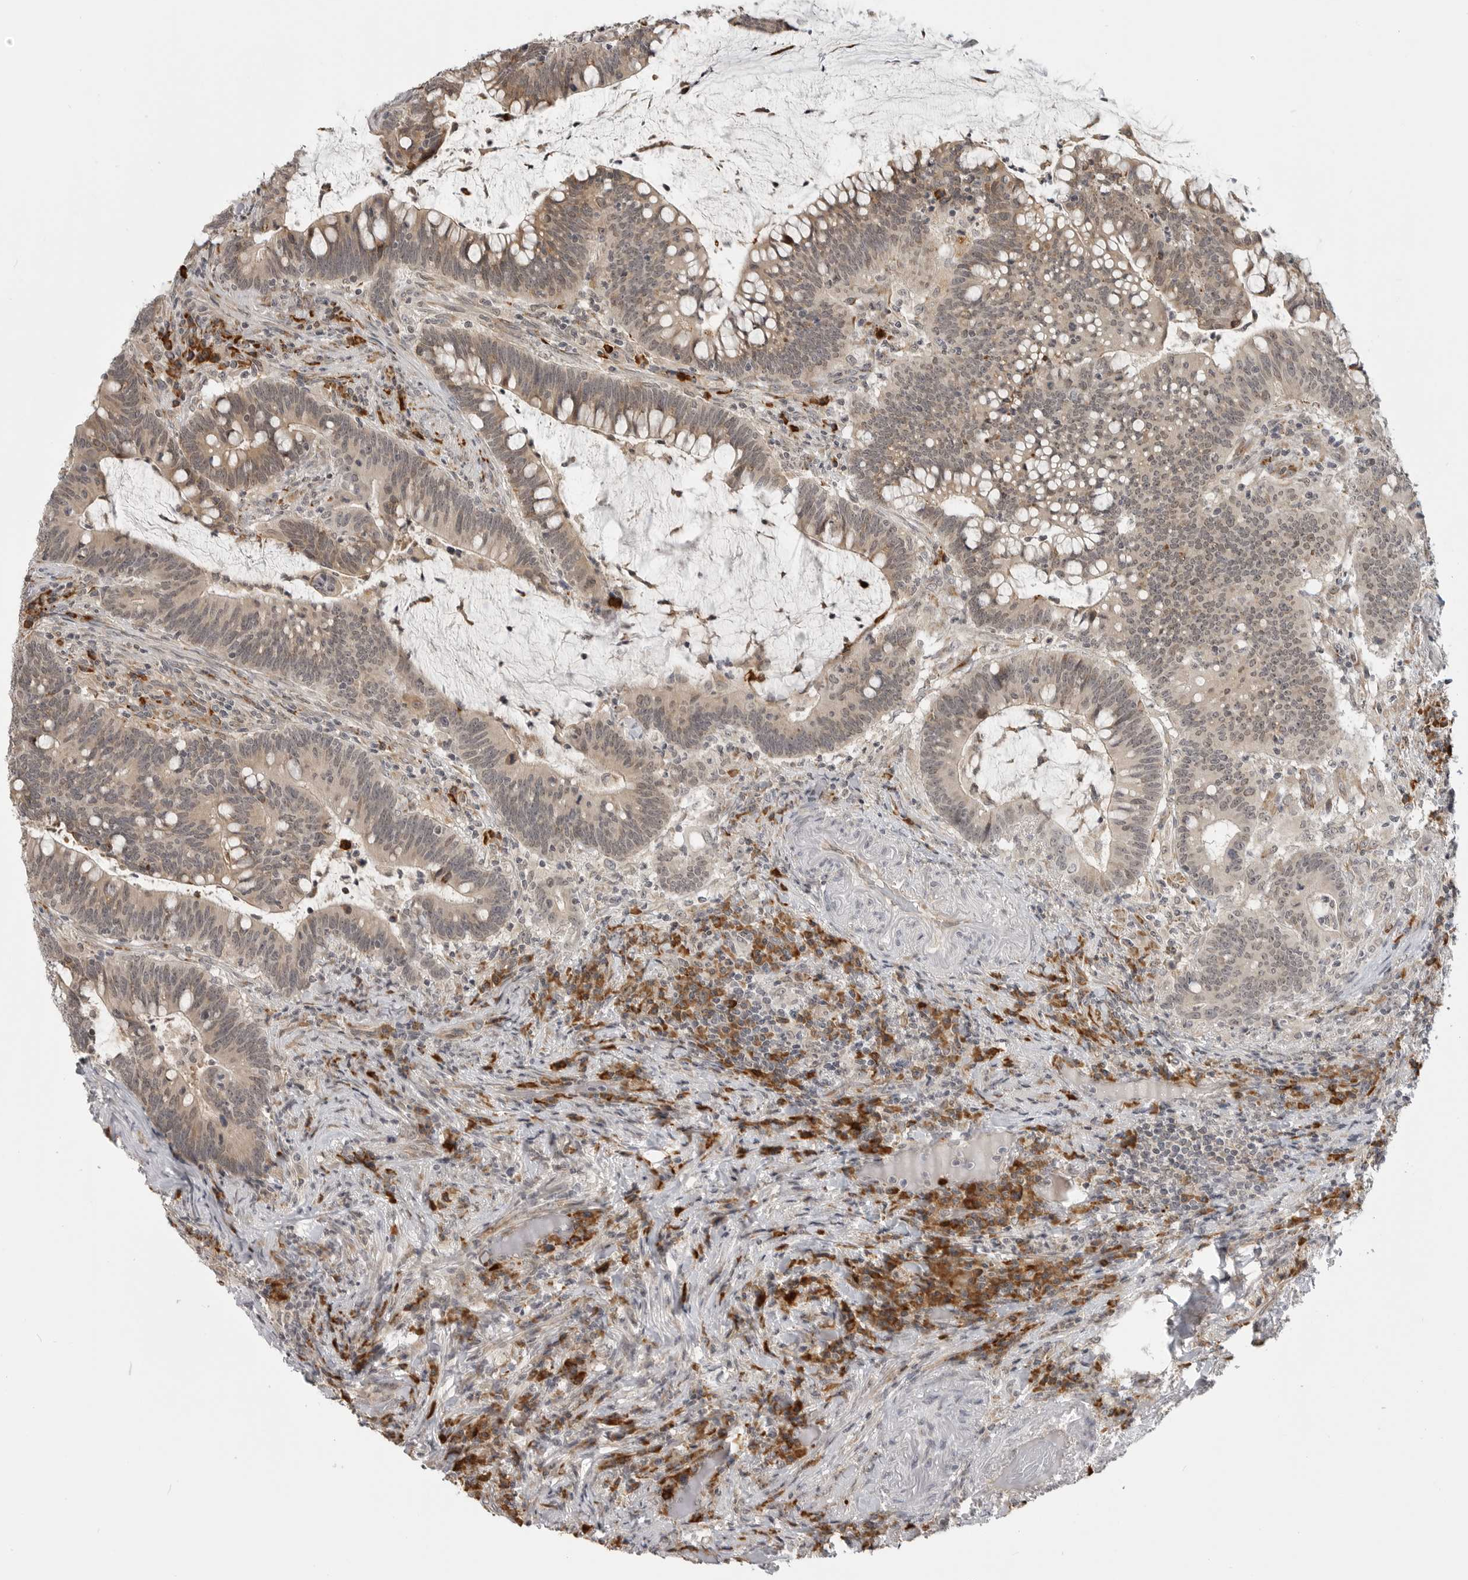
{"staining": {"intensity": "weak", "quantity": ">75%", "location": "cytoplasmic/membranous,nuclear"}, "tissue": "colorectal cancer", "cell_type": "Tumor cells", "image_type": "cancer", "snomed": [{"axis": "morphology", "description": "Adenocarcinoma, NOS"}, {"axis": "topography", "description": "Colon"}], "caption": "Immunohistochemical staining of colorectal cancer exhibits low levels of weak cytoplasmic/membranous and nuclear protein expression in about >75% of tumor cells.", "gene": "CEP295NL", "patient": {"sex": "female", "age": 66}}